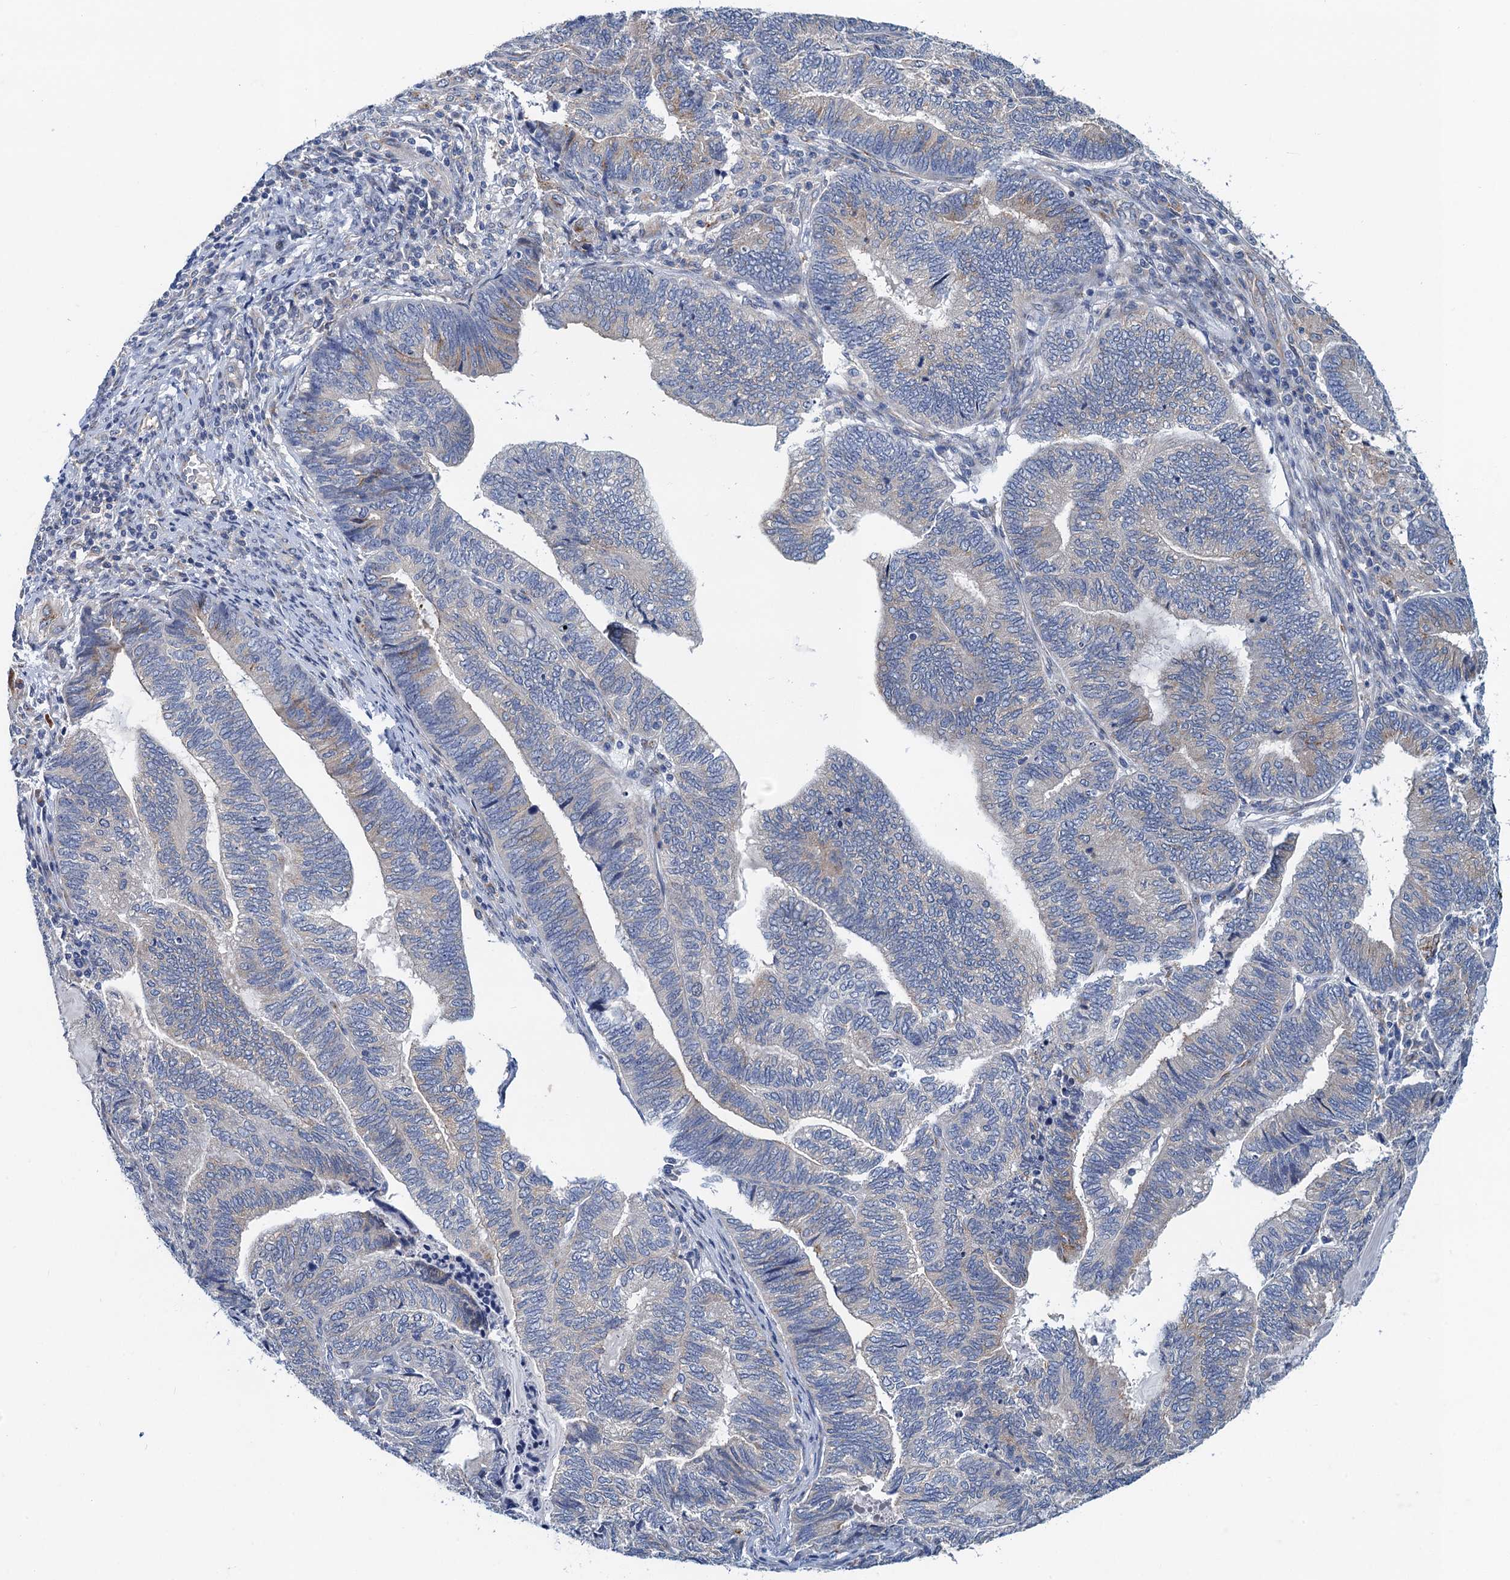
{"staining": {"intensity": "negative", "quantity": "none", "location": "none"}, "tissue": "endometrial cancer", "cell_type": "Tumor cells", "image_type": "cancer", "snomed": [{"axis": "morphology", "description": "Adenocarcinoma, NOS"}, {"axis": "topography", "description": "Uterus"}, {"axis": "topography", "description": "Endometrium"}], "caption": "An IHC photomicrograph of adenocarcinoma (endometrial) is shown. There is no staining in tumor cells of adenocarcinoma (endometrial).", "gene": "NBEA", "patient": {"sex": "female", "age": 70}}